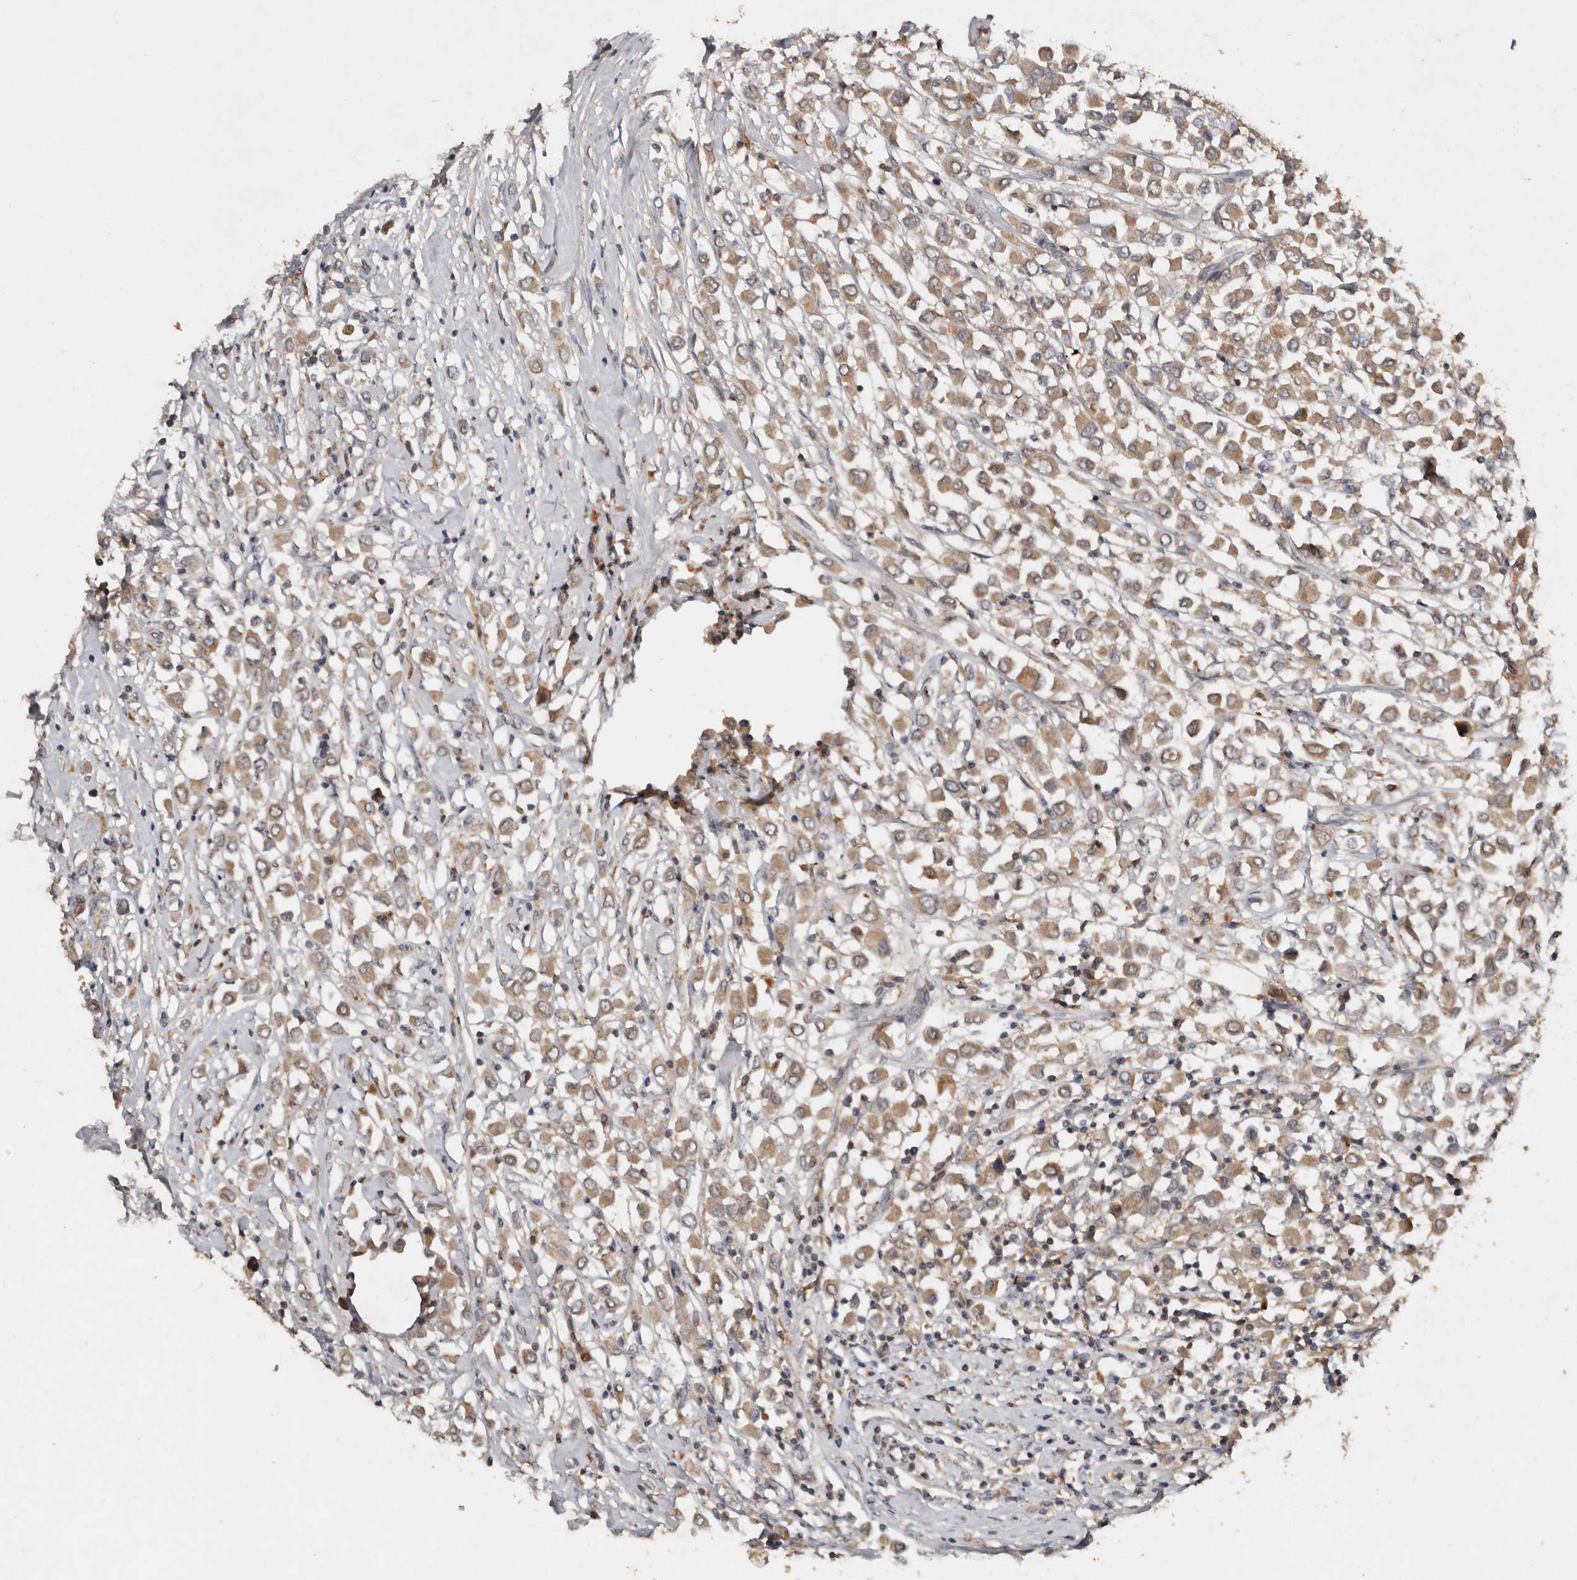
{"staining": {"intensity": "moderate", "quantity": ">75%", "location": "cytoplasmic/membranous"}, "tissue": "breast cancer", "cell_type": "Tumor cells", "image_type": "cancer", "snomed": [{"axis": "morphology", "description": "Duct carcinoma"}, {"axis": "topography", "description": "Breast"}], "caption": "Brown immunohistochemical staining in human breast cancer (infiltrating ductal carcinoma) displays moderate cytoplasmic/membranous expression in about >75% of tumor cells.", "gene": "EDEM1", "patient": {"sex": "female", "age": 61}}